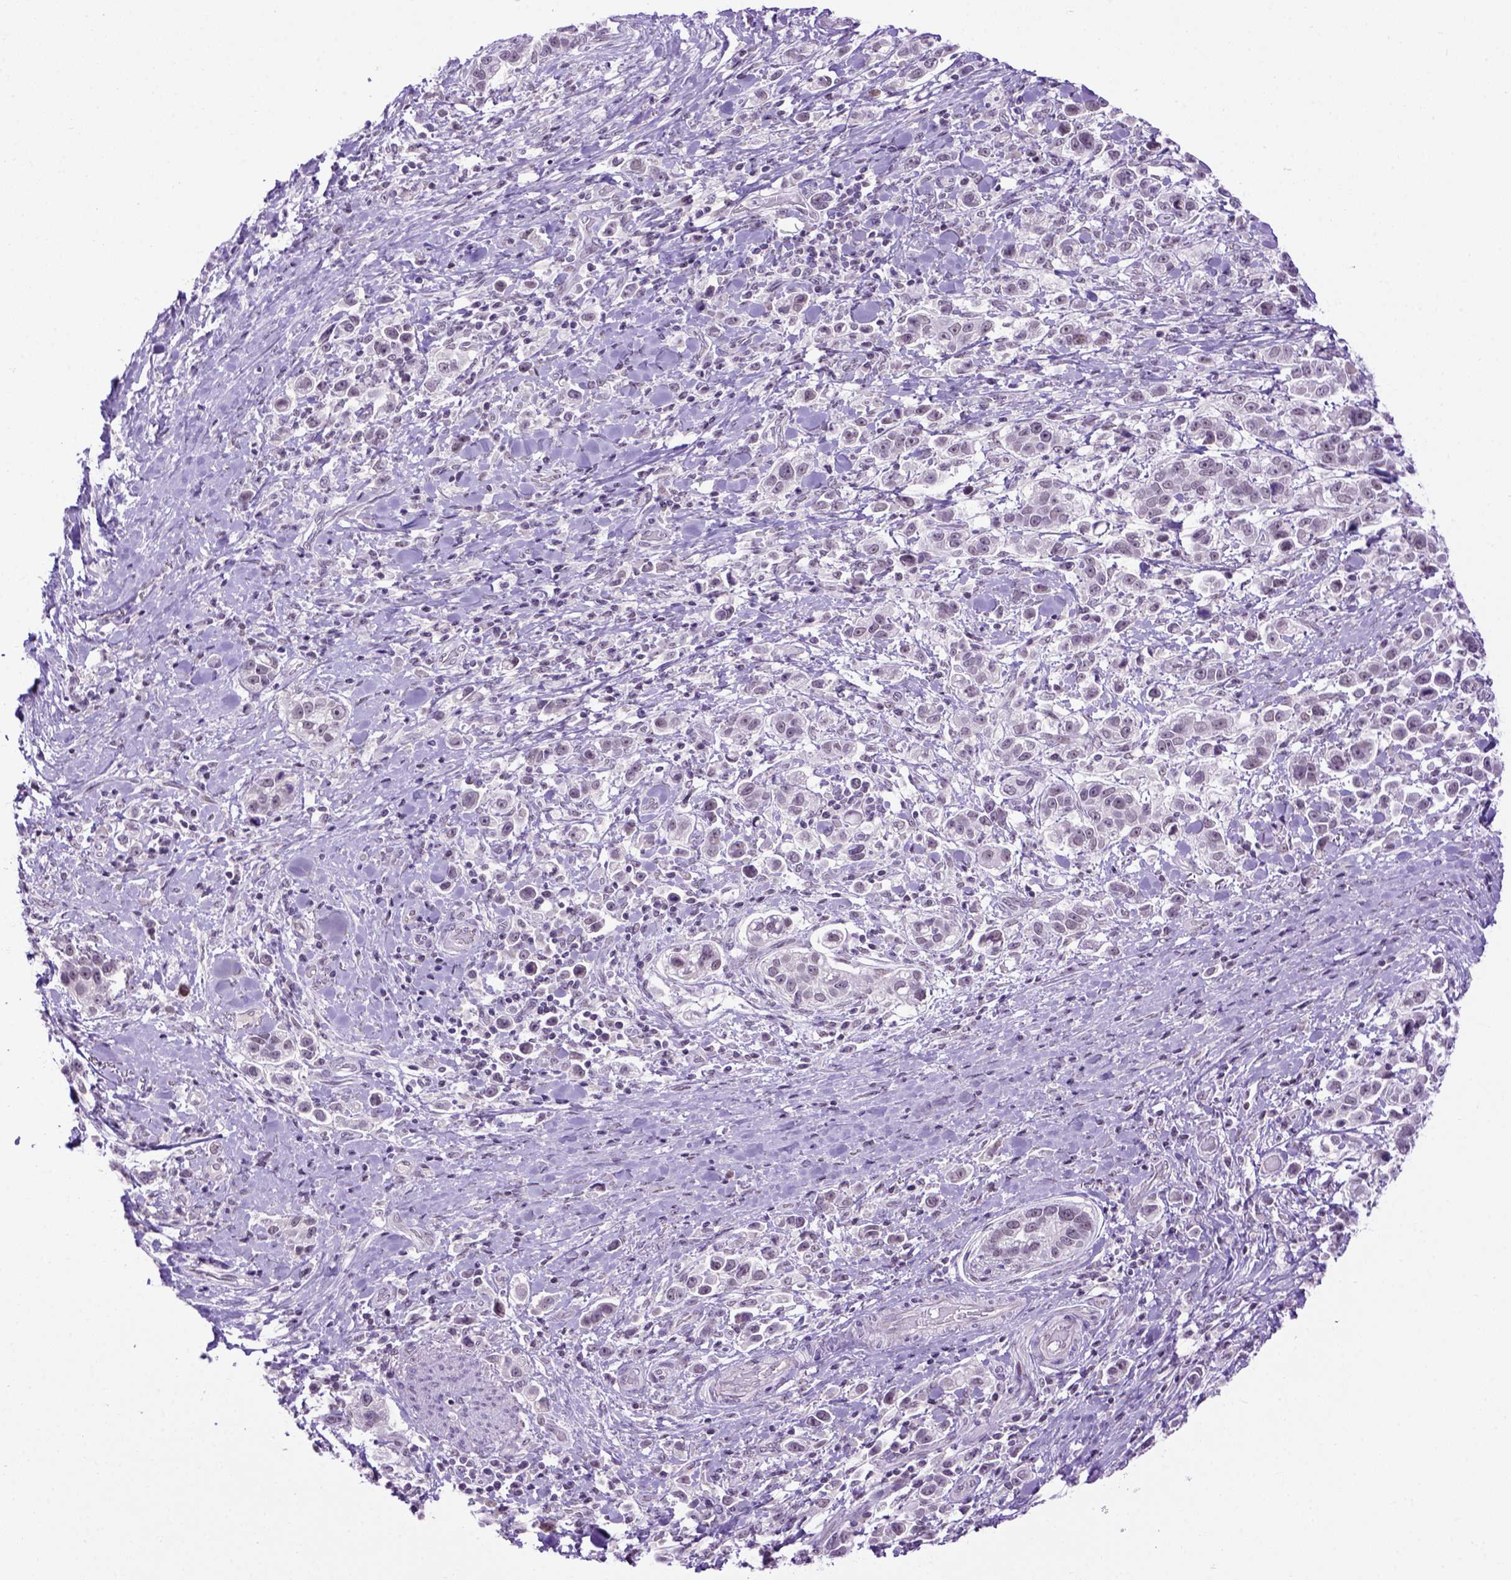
{"staining": {"intensity": "weak", "quantity": "<25%", "location": "nuclear"}, "tissue": "stomach cancer", "cell_type": "Tumor cells", "image_type": "cancer", "snomed": [{"axis": "morphology", "description": "Adenocarcinoma, NOS"}, {"axis": "topography", "description": "Stomach"}], "caption": "The micrograph displays no significant expression in tumor cells of adenocarcinoma (stomach).", "gene": "TBPL1", "patient": {"sex": "male", "age": 93}}